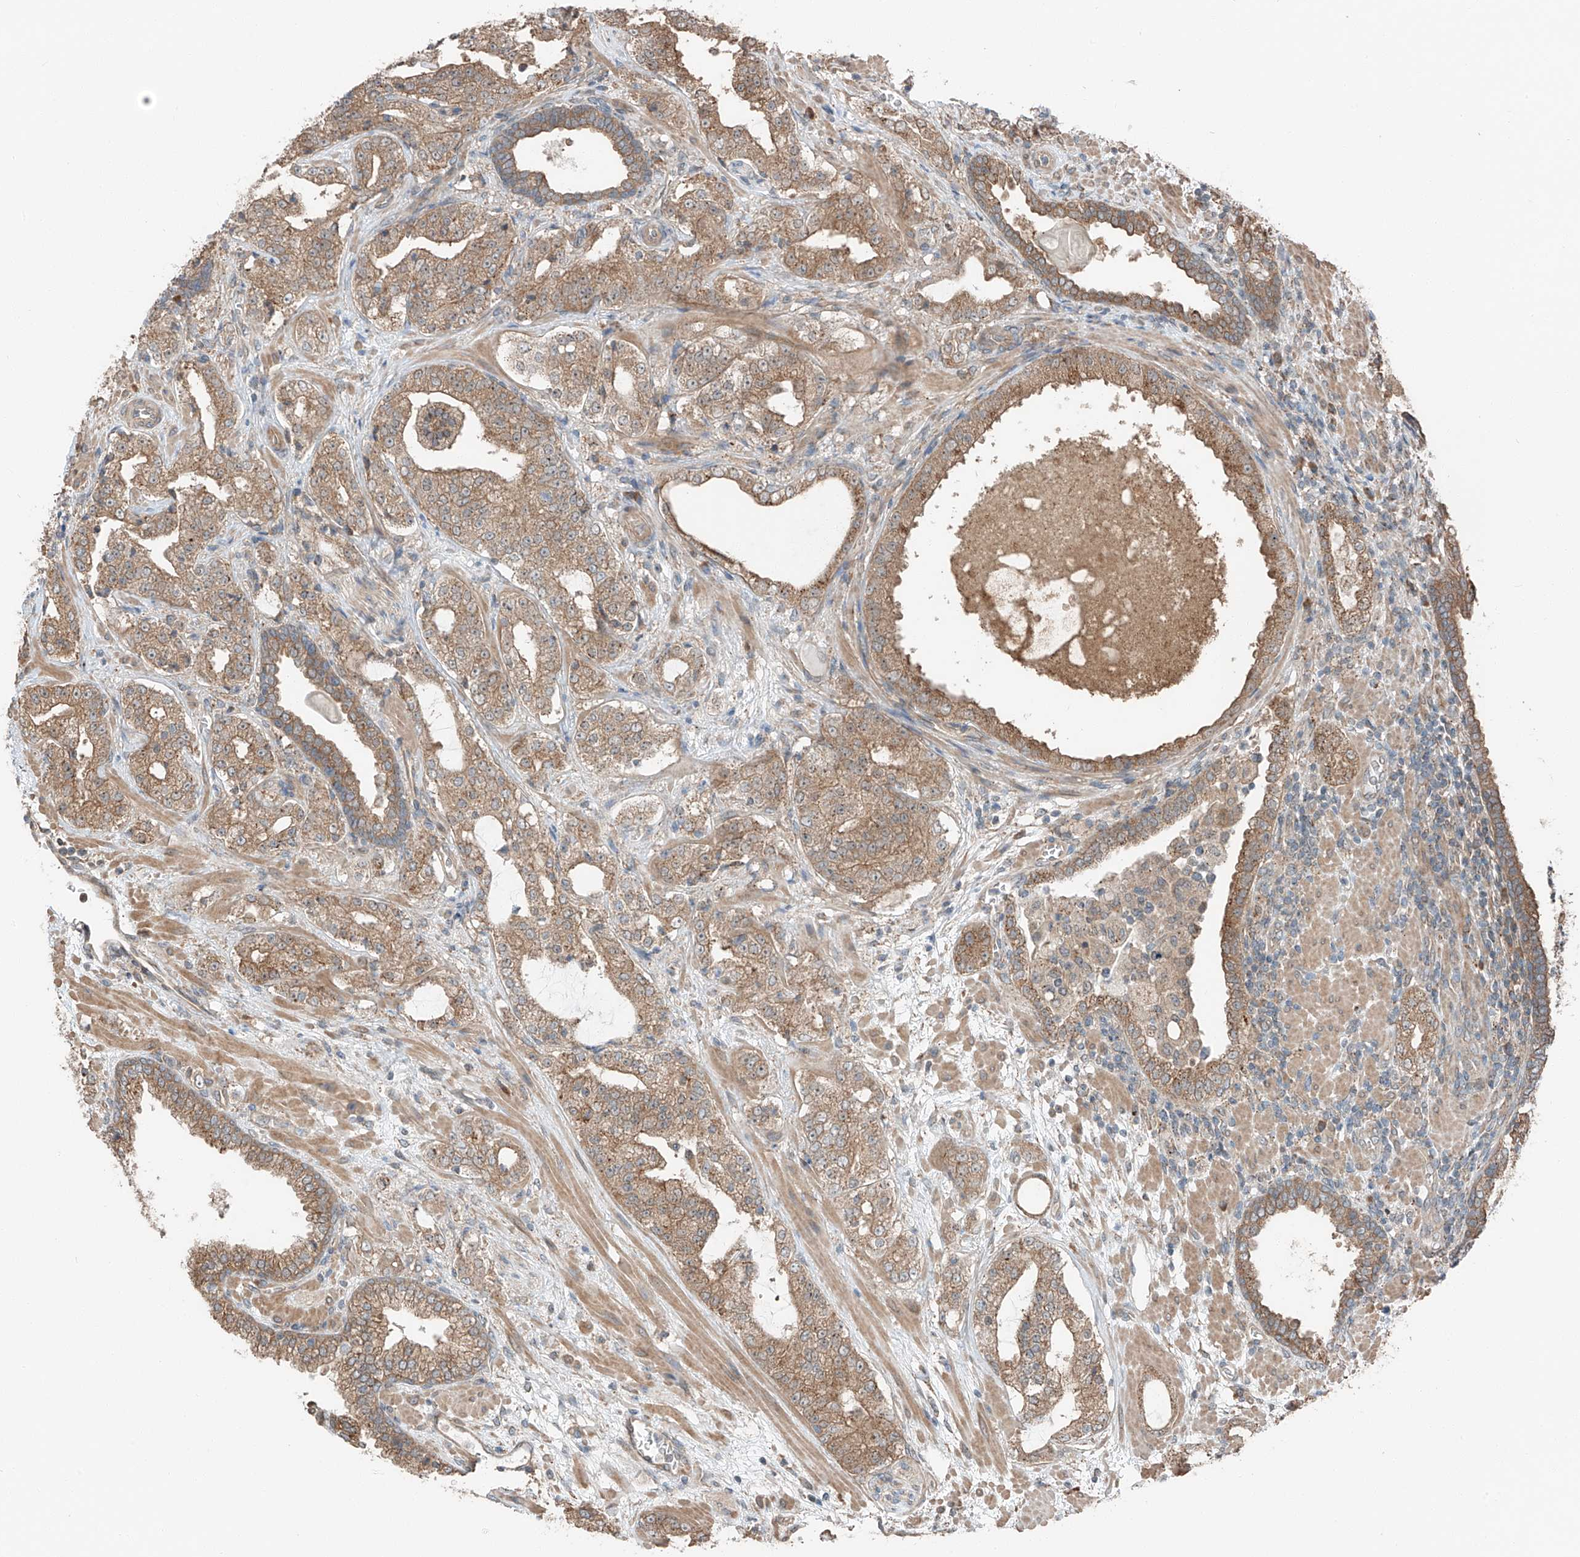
{"staining": {"intensity": "moderate", "quantity": ">75%", "location": "cytoplasmic/membranous"}, "tissue": "prostate cancer", "cell_type": "Tumor cells", "image_type": "cancer", "snomed": [{"axis": "morphology", "description": "Adenocarcinoma, High grade"}, {"axis": "topography", "description": "Prostate"}], "caption": "The histopathology image displays immunohistochemical staining of prostate cancer (adenocarcinoma (high-grade)). There is moderate cytoplasmic/membranous staining is present in approximately >75% of tumor cells. (DAB IHC with brightfield microscopy, high magnification).", "gene": "CEP162", "patient": {"sex": "male", "age": 64}}